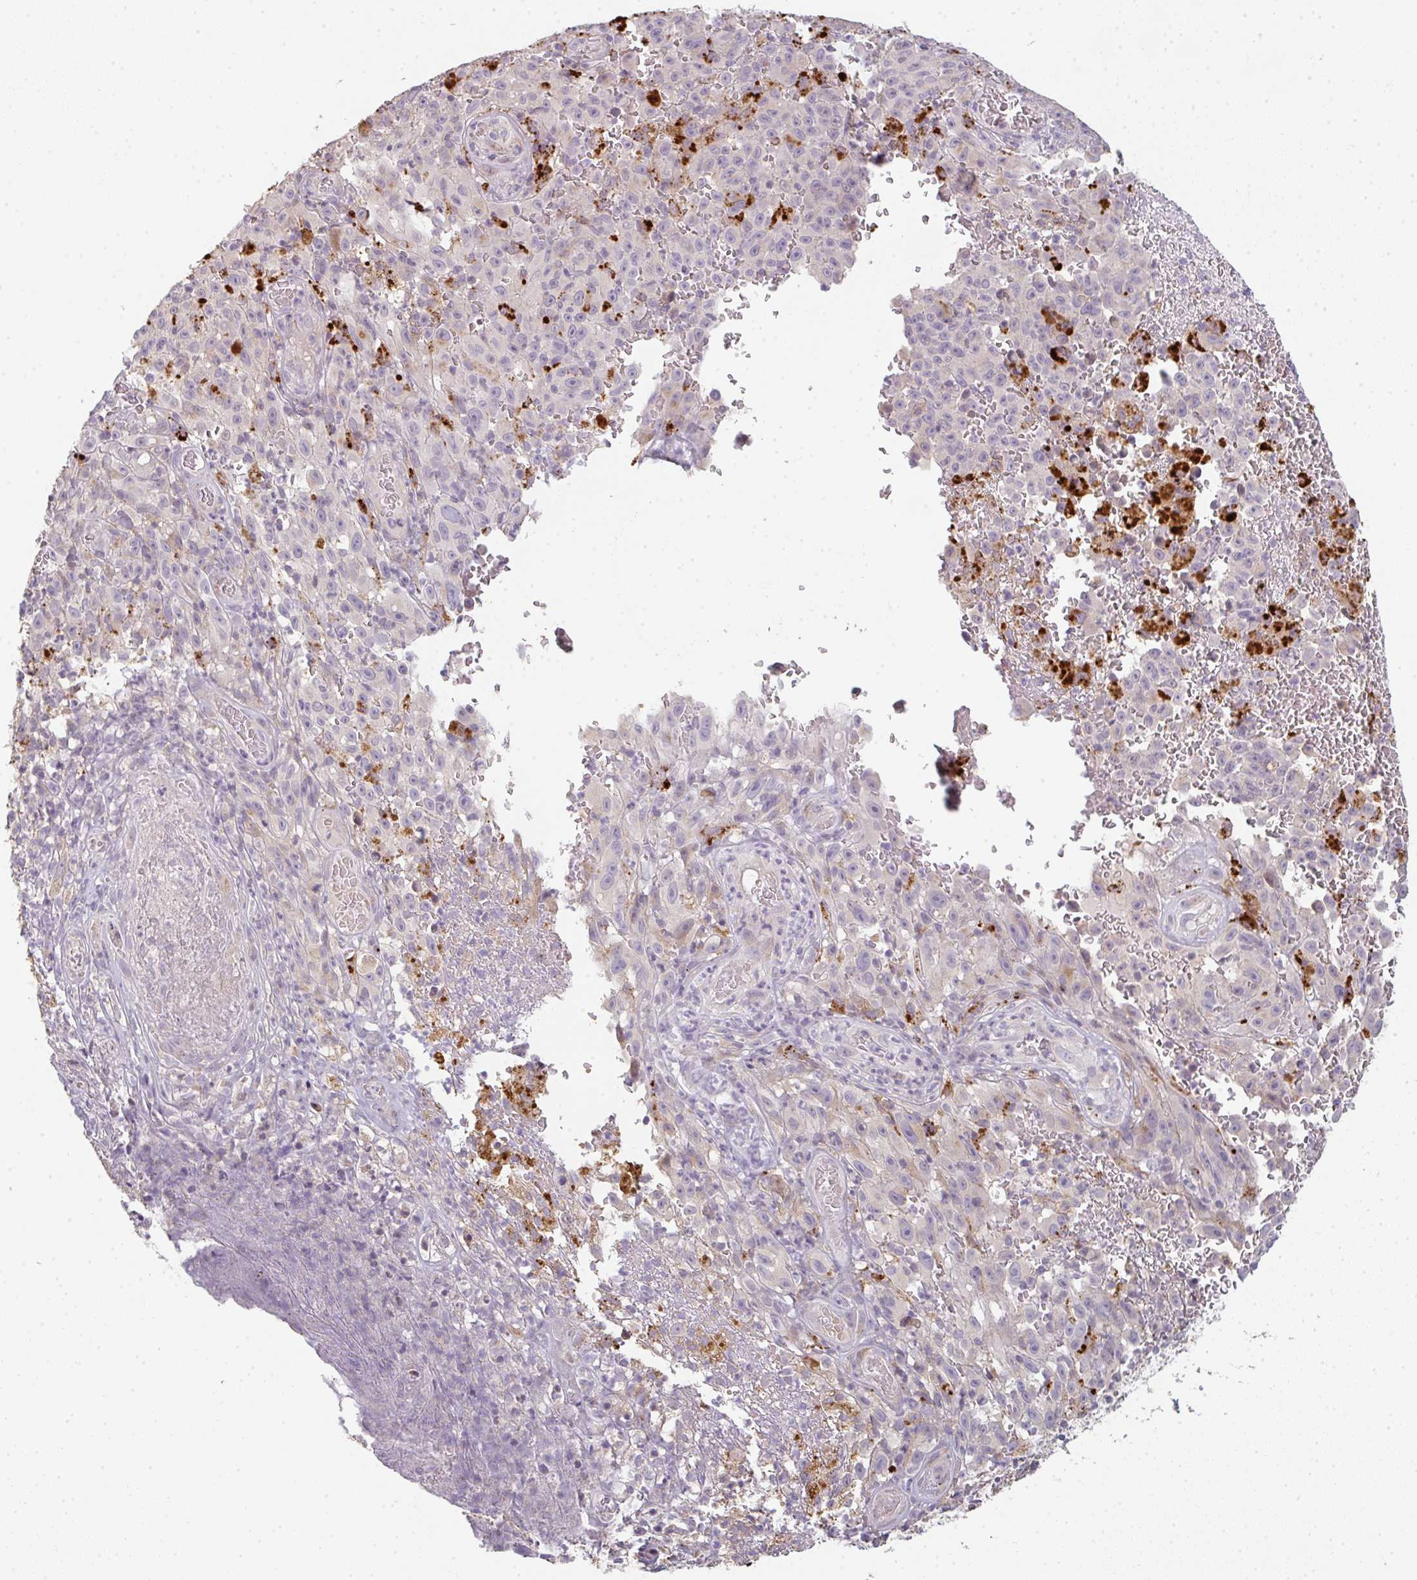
{"staining": {"intensity": "negative", "quantity": "none", "location": "none"}, "tissue": "melanoma", "cell_type": "Tumor cells", "image_type": "cancer", "snomed": [{"axis": "morphology", "description": "Malignant melanoma, NOS"}, {"axis": "topography", "description": "Skin"}], "caption": "An immunohistochemistry (IHC) micrograph of malignant melanoma is shown. There is no staining in tumor cells of malignant melanoma.", "gene": "TMEM237", "patient": {"sex": "female", "age": 82}}